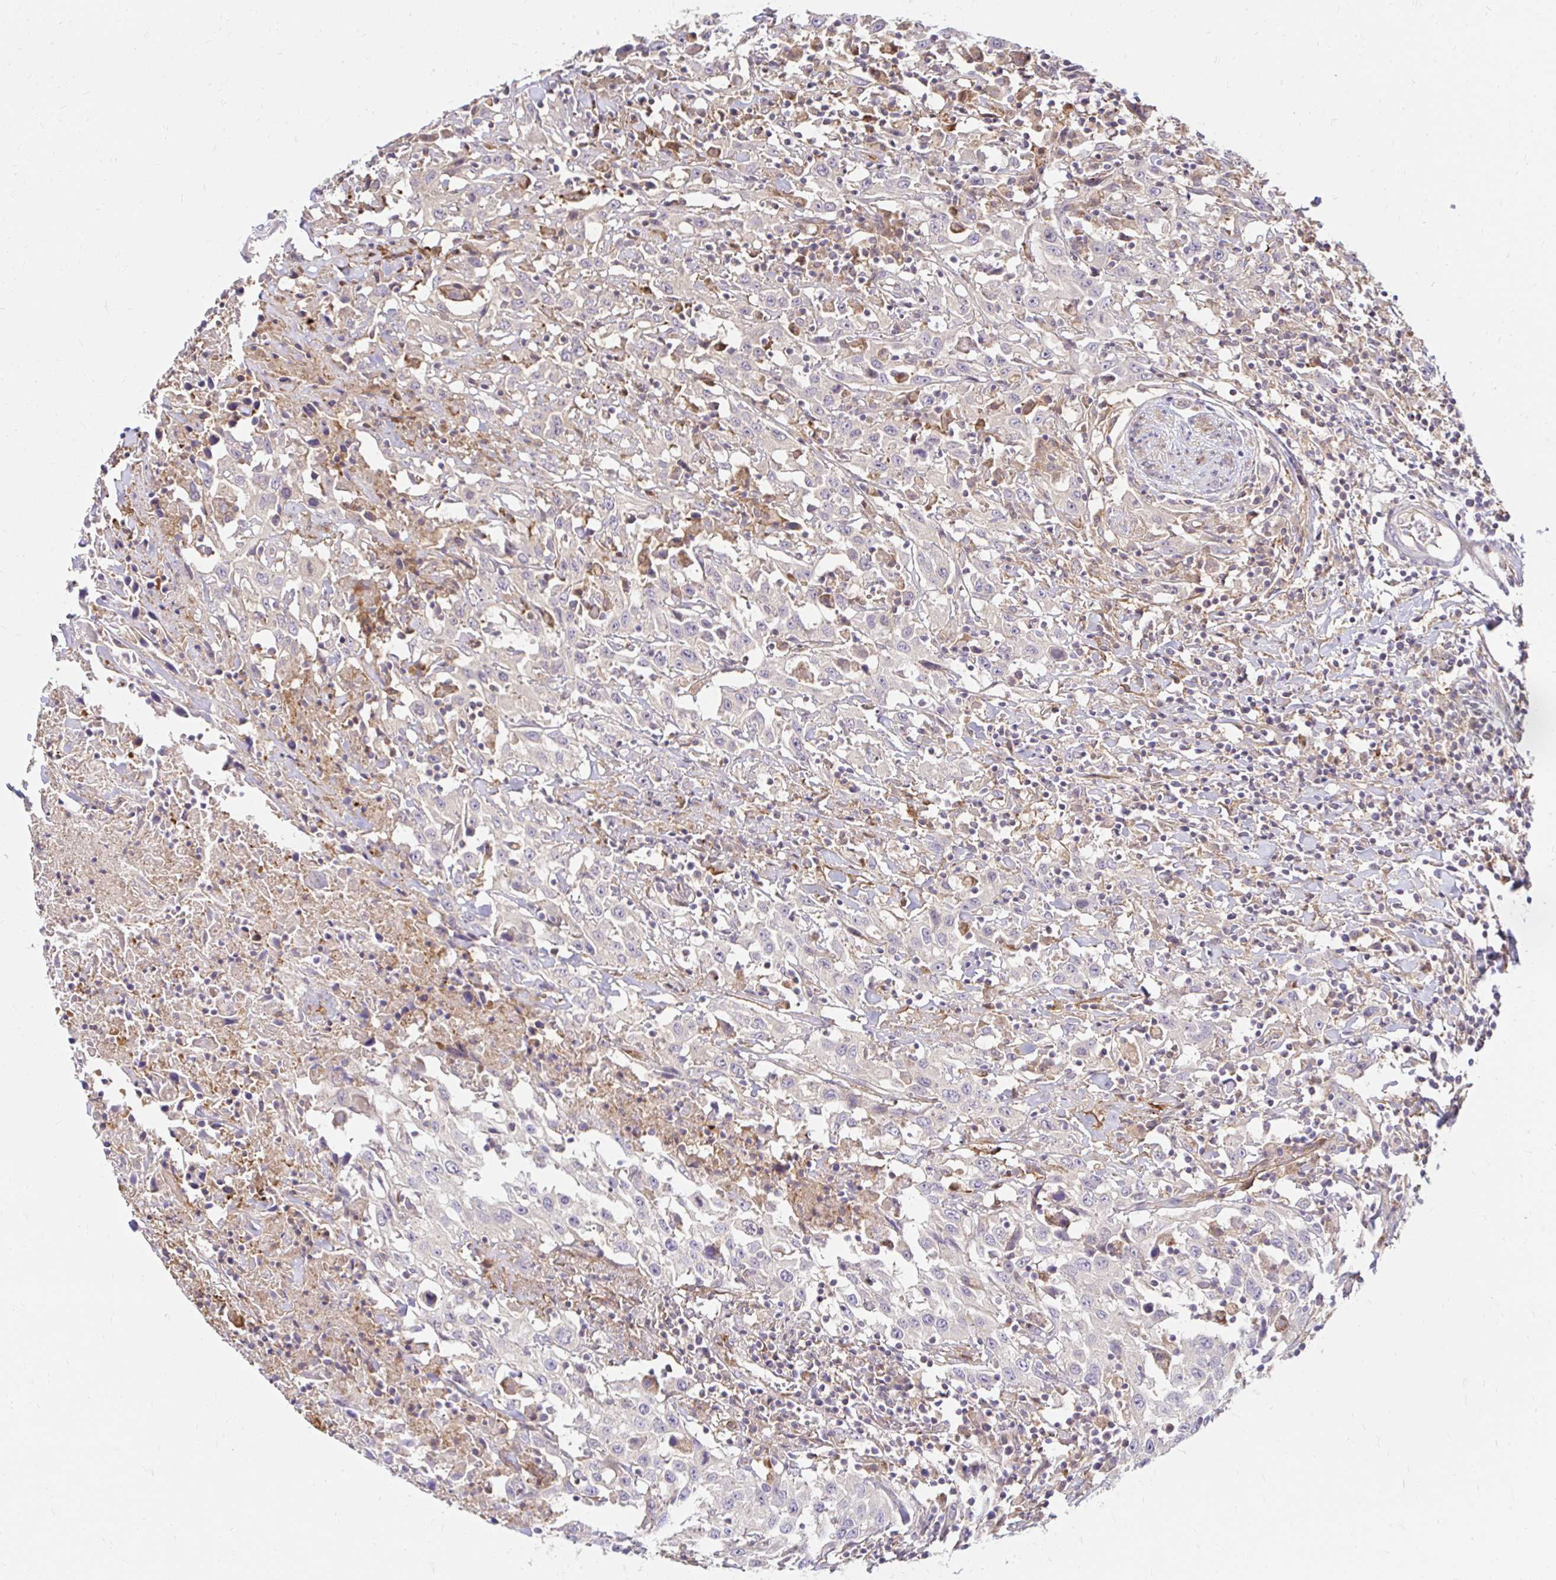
{"staining": {"intensity": "negative", "quantity": "none", "location": "none"}, "tissue": "urothelial cancer", "cell_type": "Tumor cells", "image_type": "cancer", "snomed": [{"axis": "morphology", "description": "Urothelial carcinoma, High grade"}, {"axis": "topography", "description": "Urinary bladder"}], "caption": "There is no significant staining in tumor cells of high-grade urothelial carcinoma.", "gene": "ITGA2", "patient": {"sex": "male", "age": 61}}